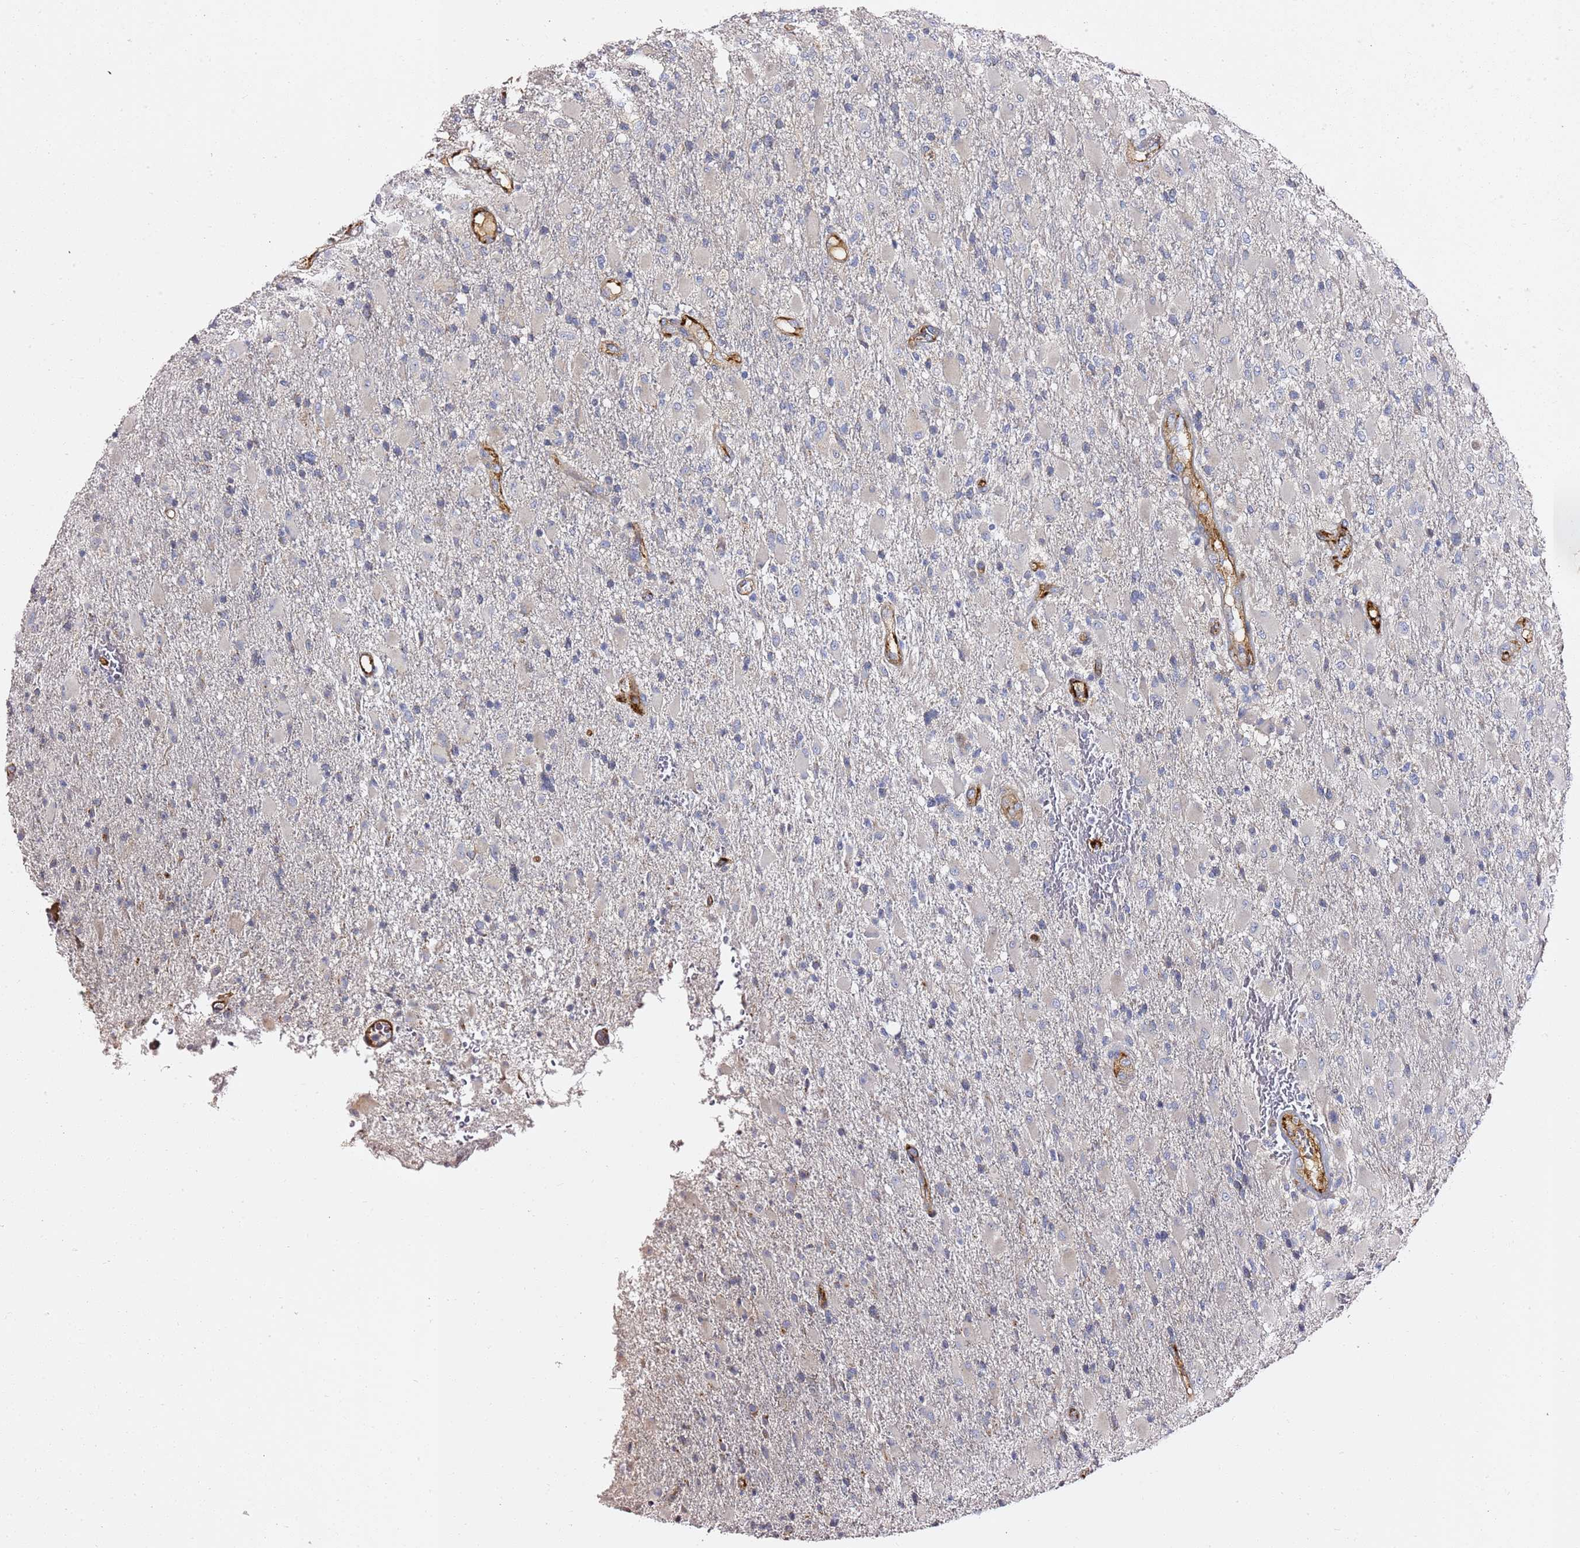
{"staining": {"intensity": "negative", "quantity": "none", "location": "none"}, "tissue": "glioma", "cell_type": "Tumor cells", "image_type": "cancer", "snomed": [{"axis": "morphology", "description": "Glioma, malignant, Low grade"}, {"axis": "topography", "description": "Brain"}], "caption": "IHC photomicrograph of malignant glioma (low-grade) stained for a protein (brown), which demonstrates no positivity in tumor cells.", "gene": "EPS8L1", "patient": {"sex": "male", "age": 65}}